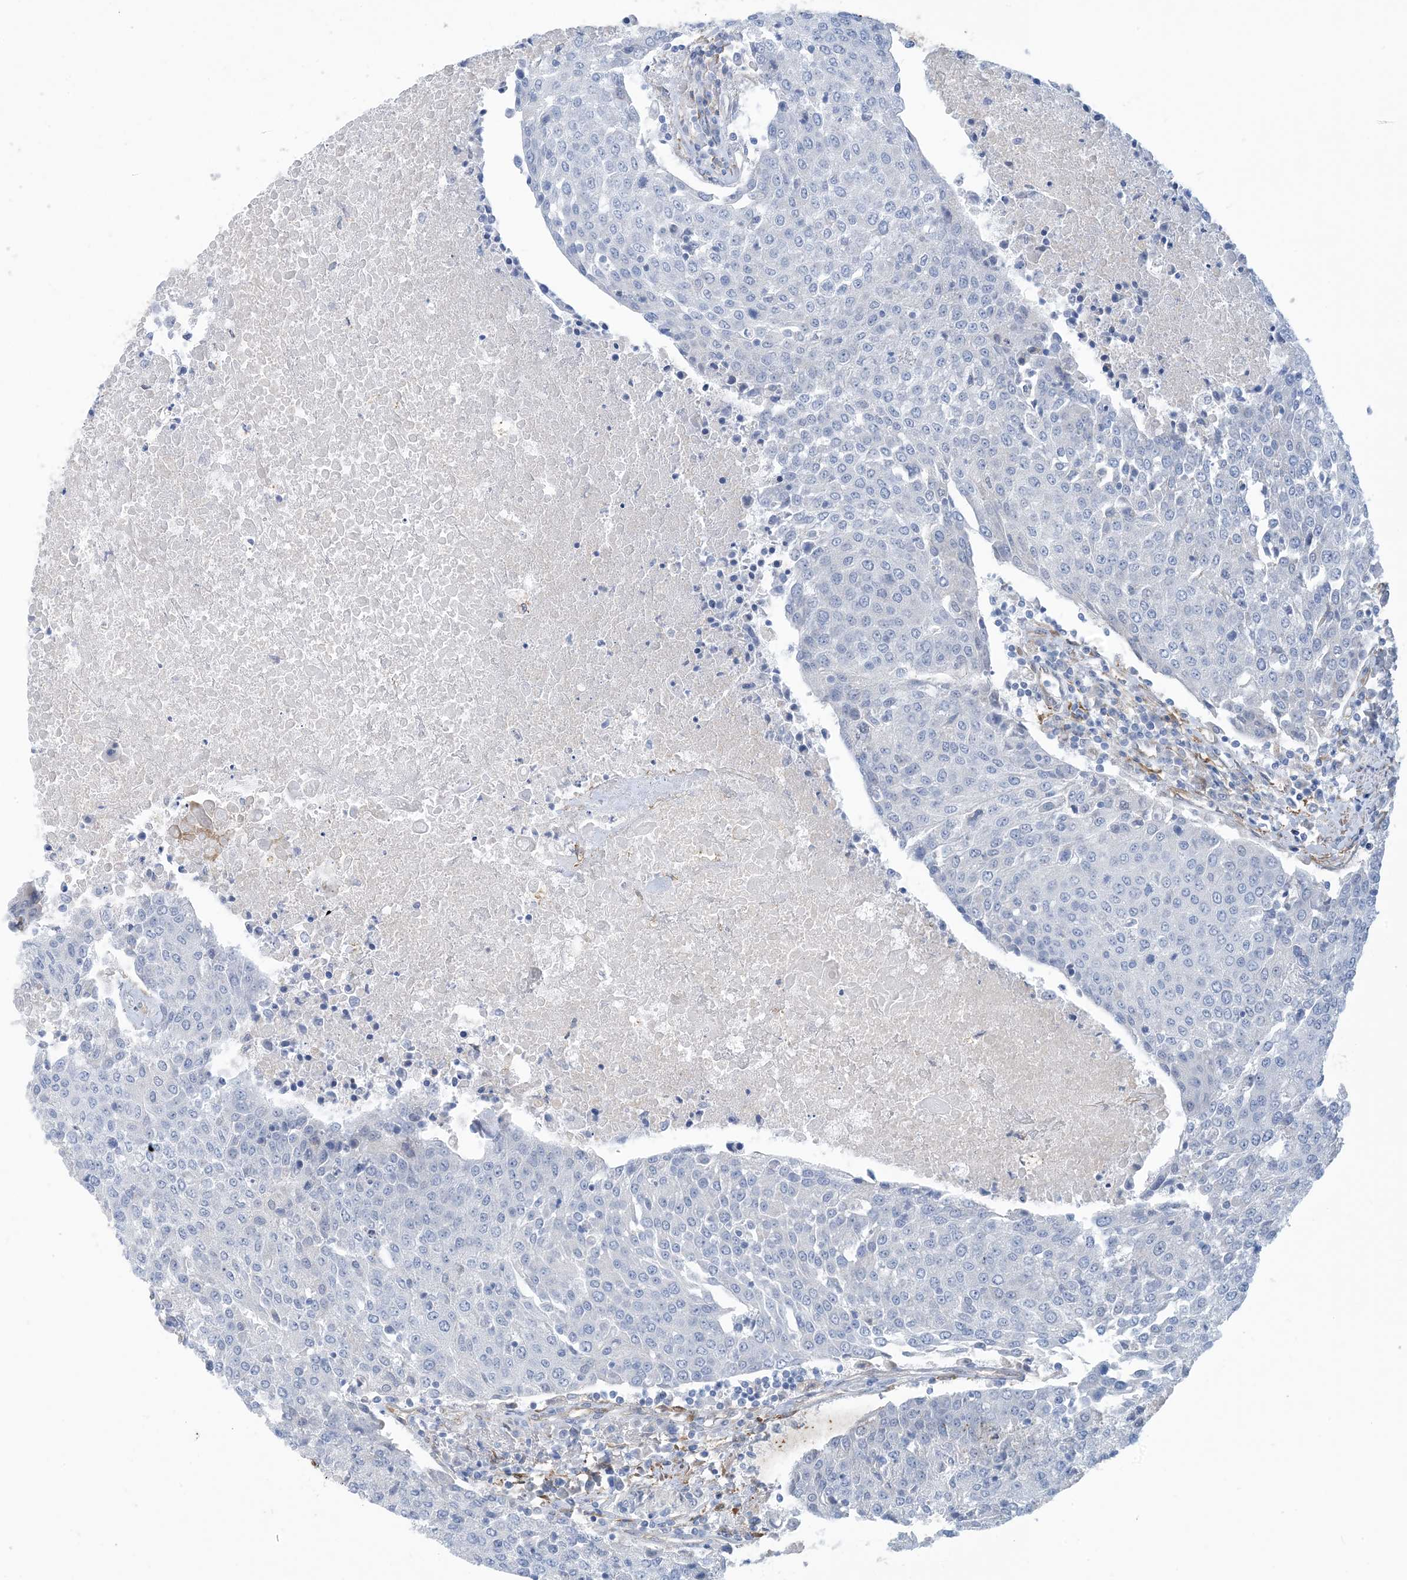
{"staining": {"intensity": "negative", "quantity": "none", "location": "none"}, "tissue": "urothelial cancer", "cell_type": "Tumor cells", "image_type": "cancer", "snomed": [{"axis": "morphology", "description": "Urothelial carcinoma, High grade"}, {"axis": "topography", "description": "Urinary bladder"}], "caption": "A high-resolution histopathology image shows IHC staining of urothelial carcinoma (high-grade), which shows no significant positivity in tumor cells.", "gene": "EIF2A", "patient": {"sex": "female", "age": 85}}